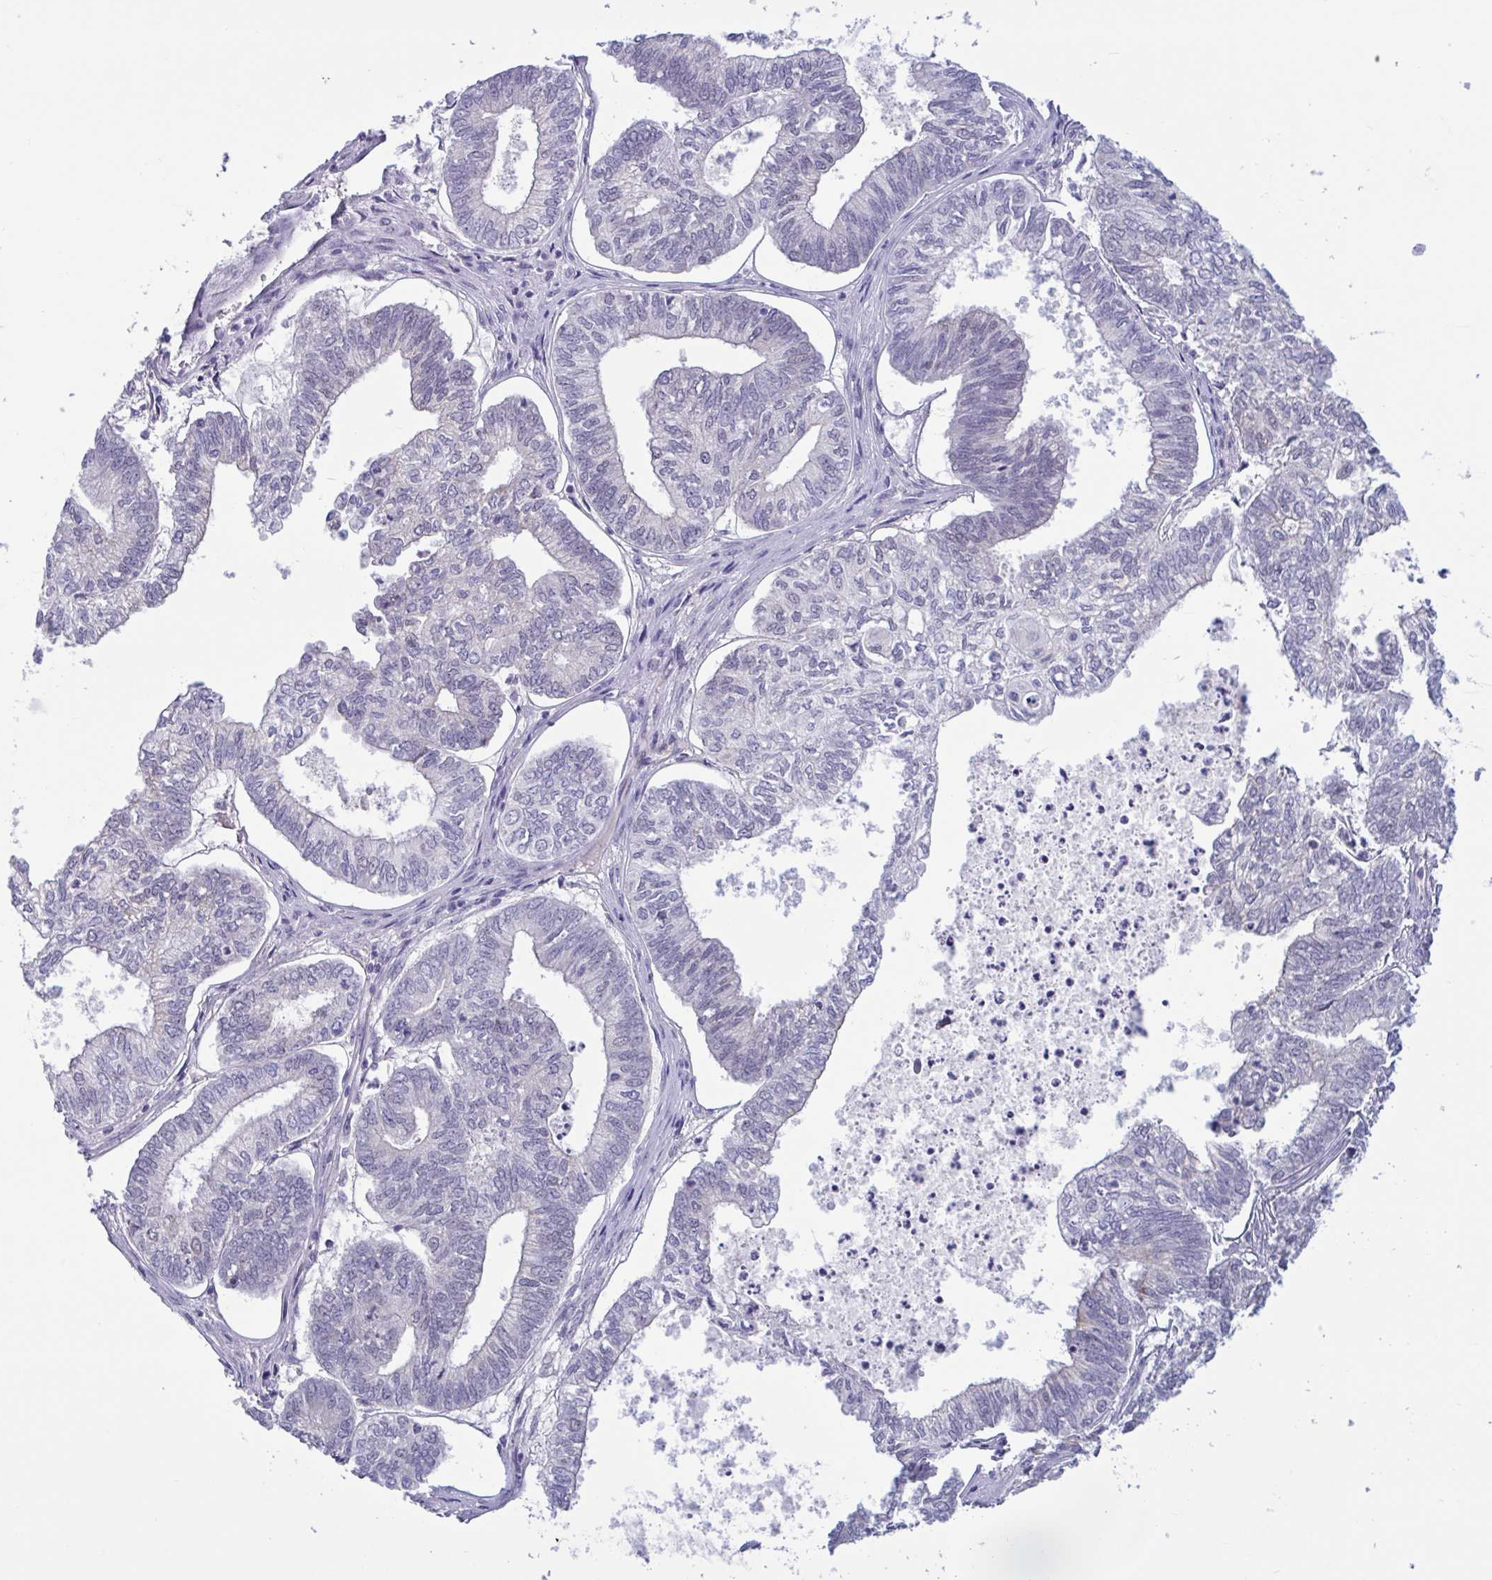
{"staining": {"intensity": "negative", "quantity": "none", "location": "none"}, "tissue": "ovarian cancer", "cell_type": "Tumor cells", "image_type": "cancer", "snomed": [{"axis": "morphology", "description": "Carcinoma, endometroid"}, {"axis": "topography", "description": "Ovary"}], "caption": "A high-resolution image shows IHC staining of ovarian cancer (endometroid carcinoma), which shows no significant positivity in tumor cells. (Stains: DAB (3,3'-diaminobenzidine) immunohistochemistry with hematoxylin counter stain, Microscopy: brightfield microscopy at high magnification).", "gene": "CNGB3", "patient": {"sex": "female", "age": 64}}